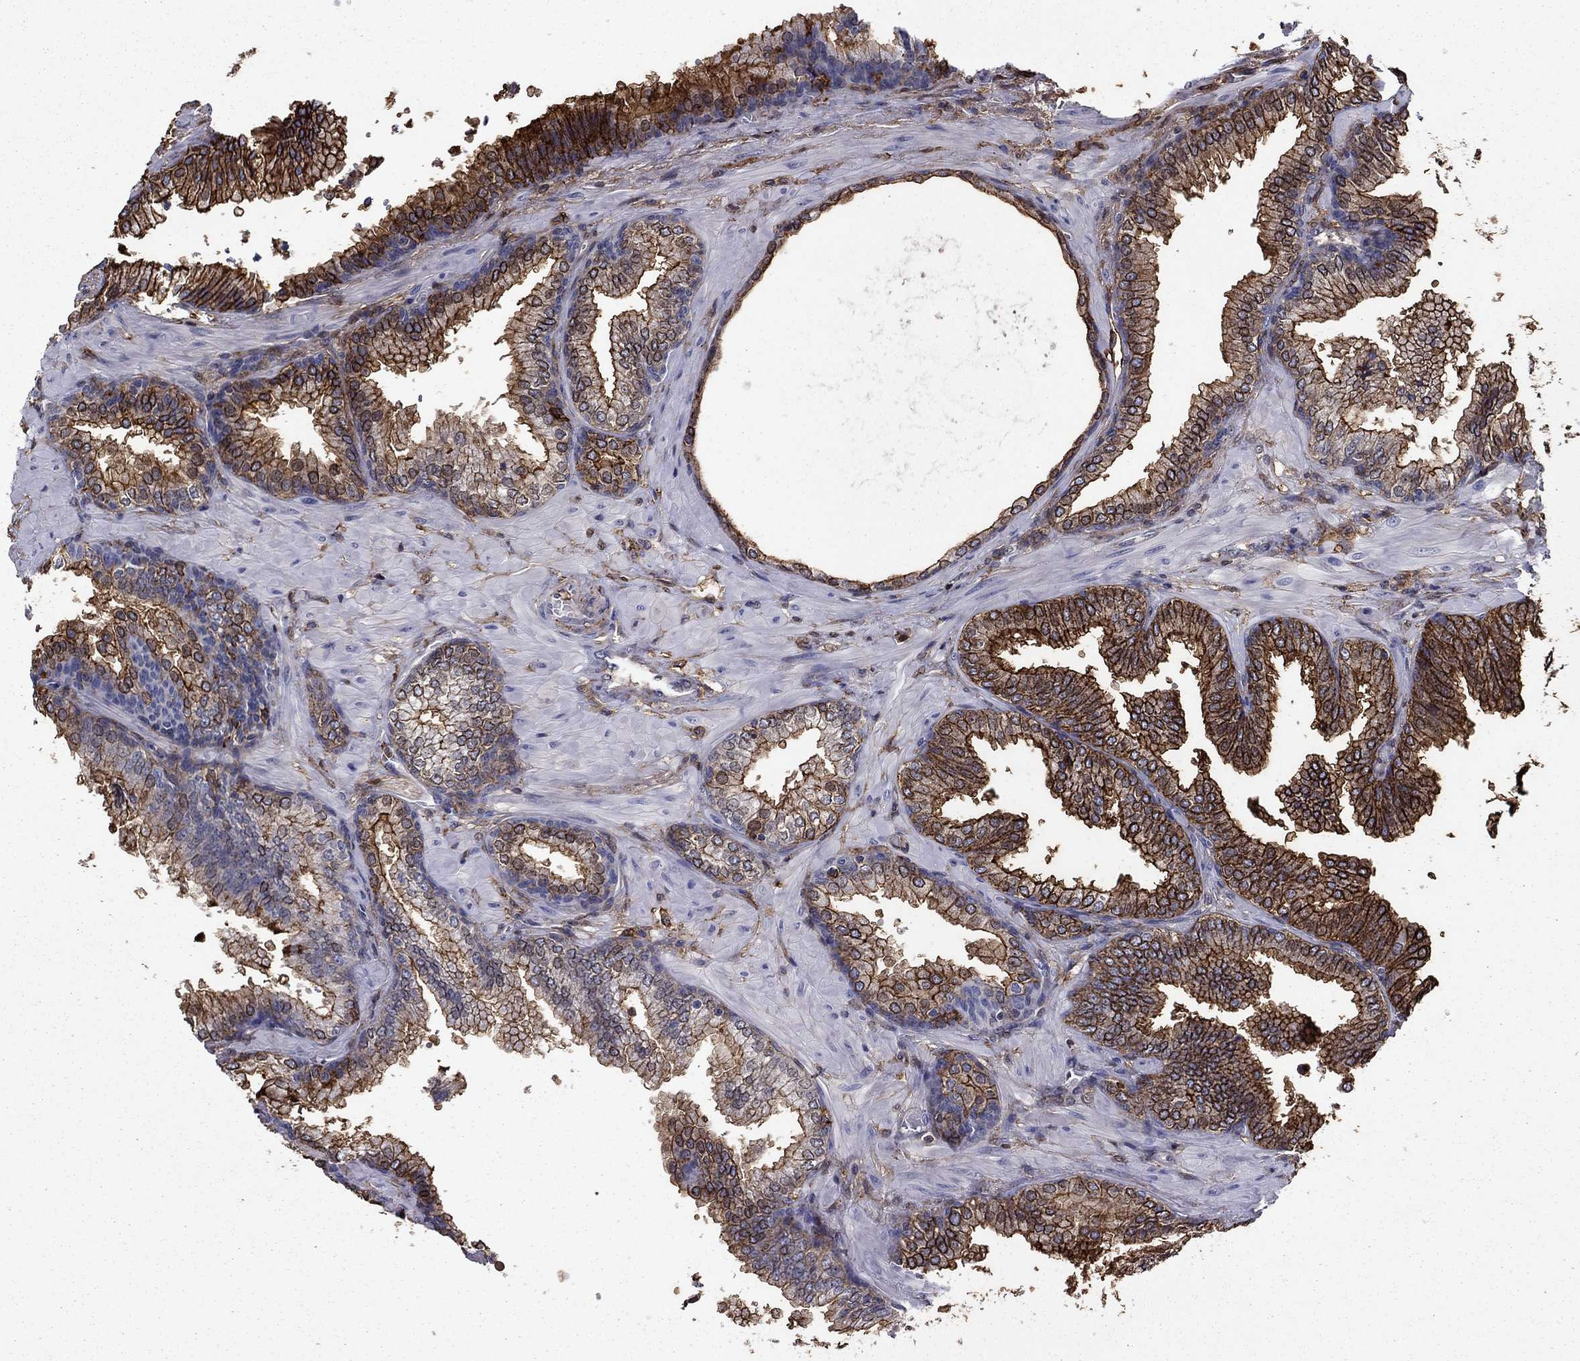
{"staining": {"intensity": "strong", "quantity": "25%-75%", "location": "cytoplasmic/membranous"}, "tissue": "prostate cancer", "cell_type": "Tumor cells", "image_type": "cancer", "snomed": [{"axis": "morphology", "description": "Adenocarcinoma, Low grade"}, {"axis": "topography", "description": "Prostate"}], "caption": "Protein staining displays strong cytoplasmic/membranous positivity in about 25%-75% of tumor cells in prostate cancer (low-grade adenocarcinoma).", "gene": "PLAU", "patient": {"sex": "male", "age": 68}}